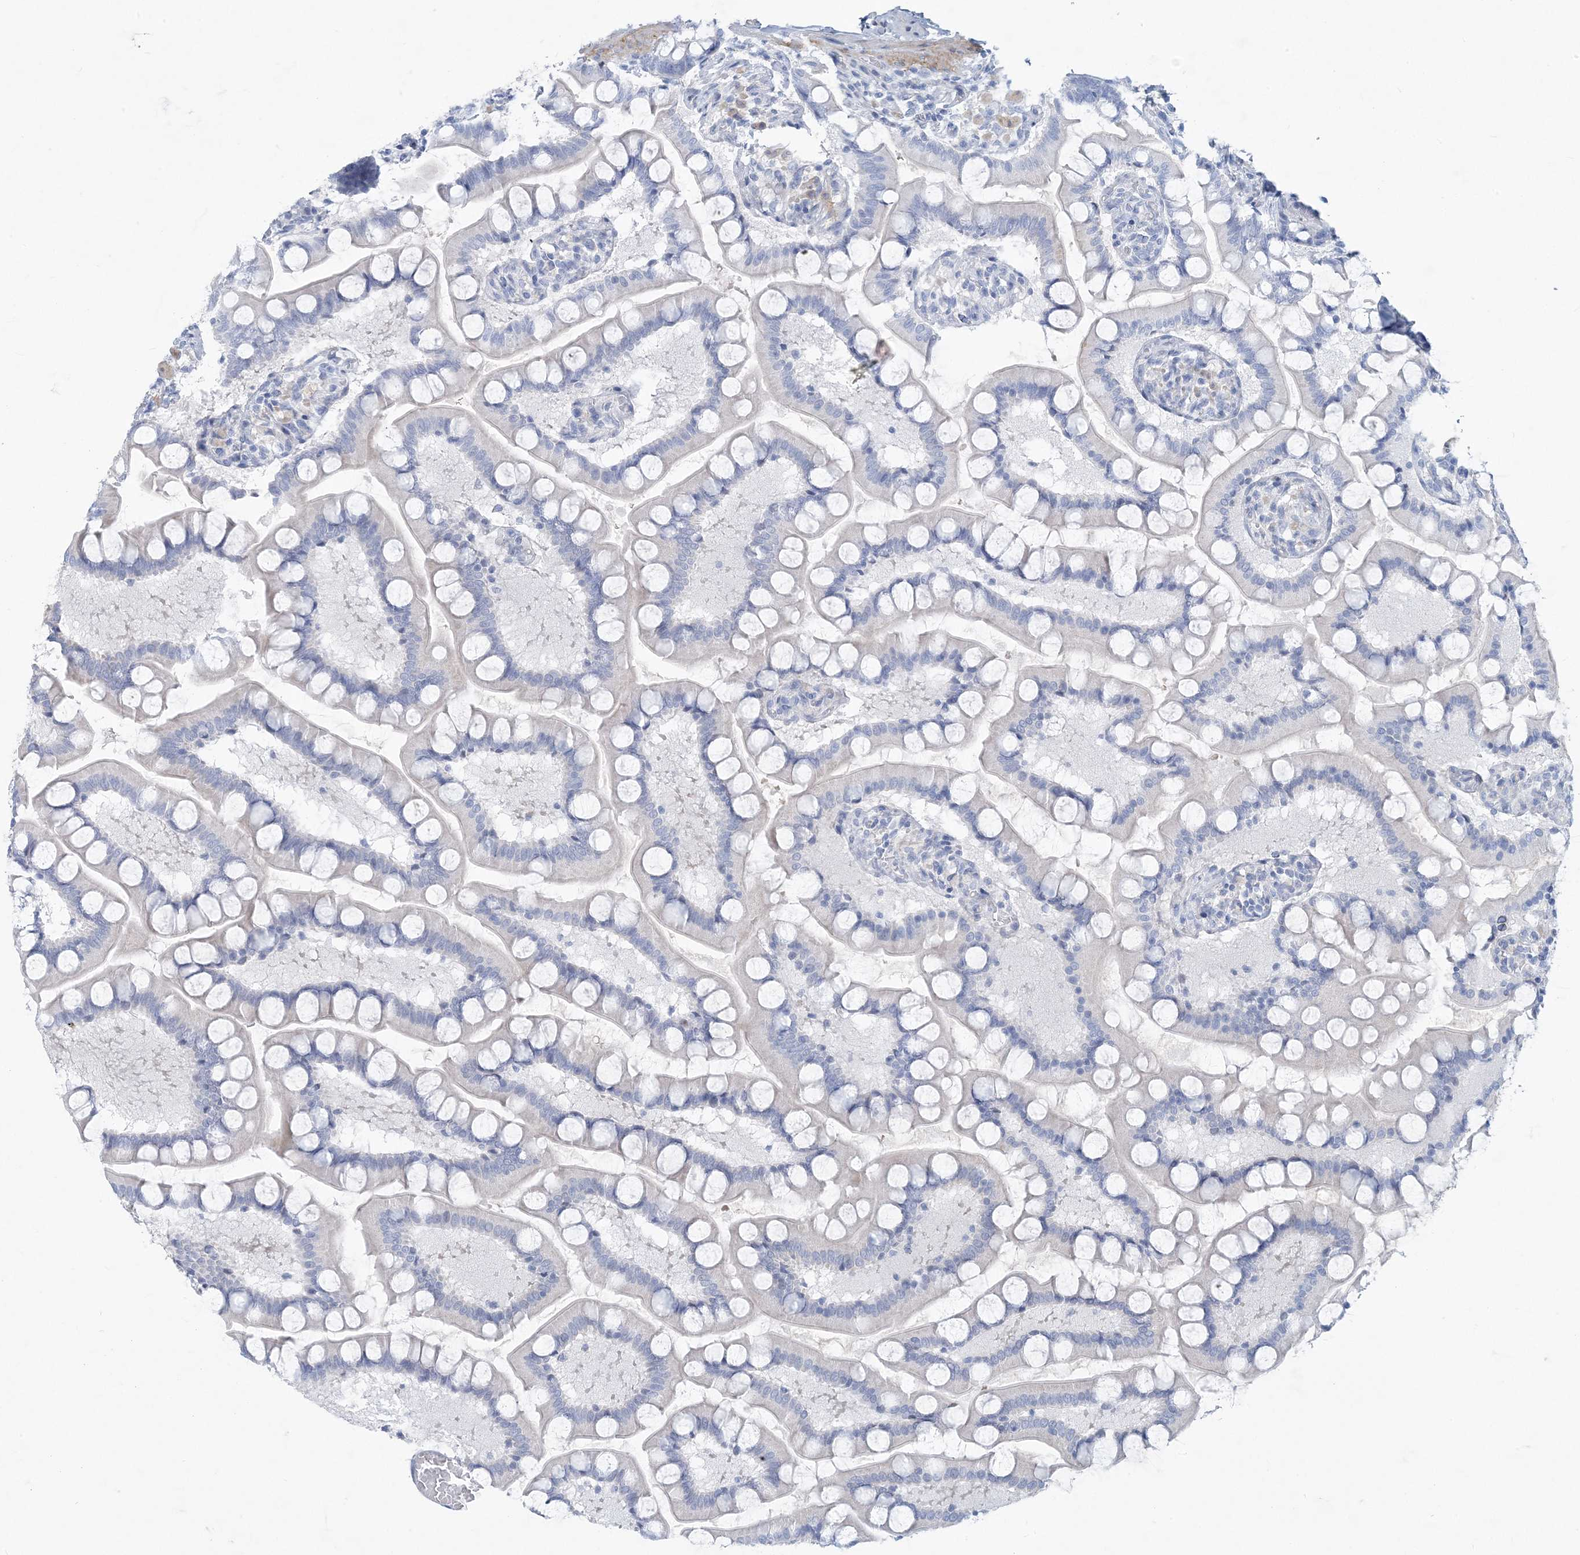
{"staining": {"intensity": "negative", "quantity": "none", "location": "none"}, "tissue": "small intestine", "cell_type": "Glandular cells", "image_type": "normal", "snomed": [{"axis": "morphology", "description": "Normal tissue, NOS"}, {"axis": "topography", "description": "Small intestine"}], "caption": "IHC micrograph of normal human small intestine stained for a protein (brown), which demonstrates no positivity in glandular cells. (DAB IHC, high magnification).", "gene": "MOXD1", "patient": {"sex": "male", "age": 41}}